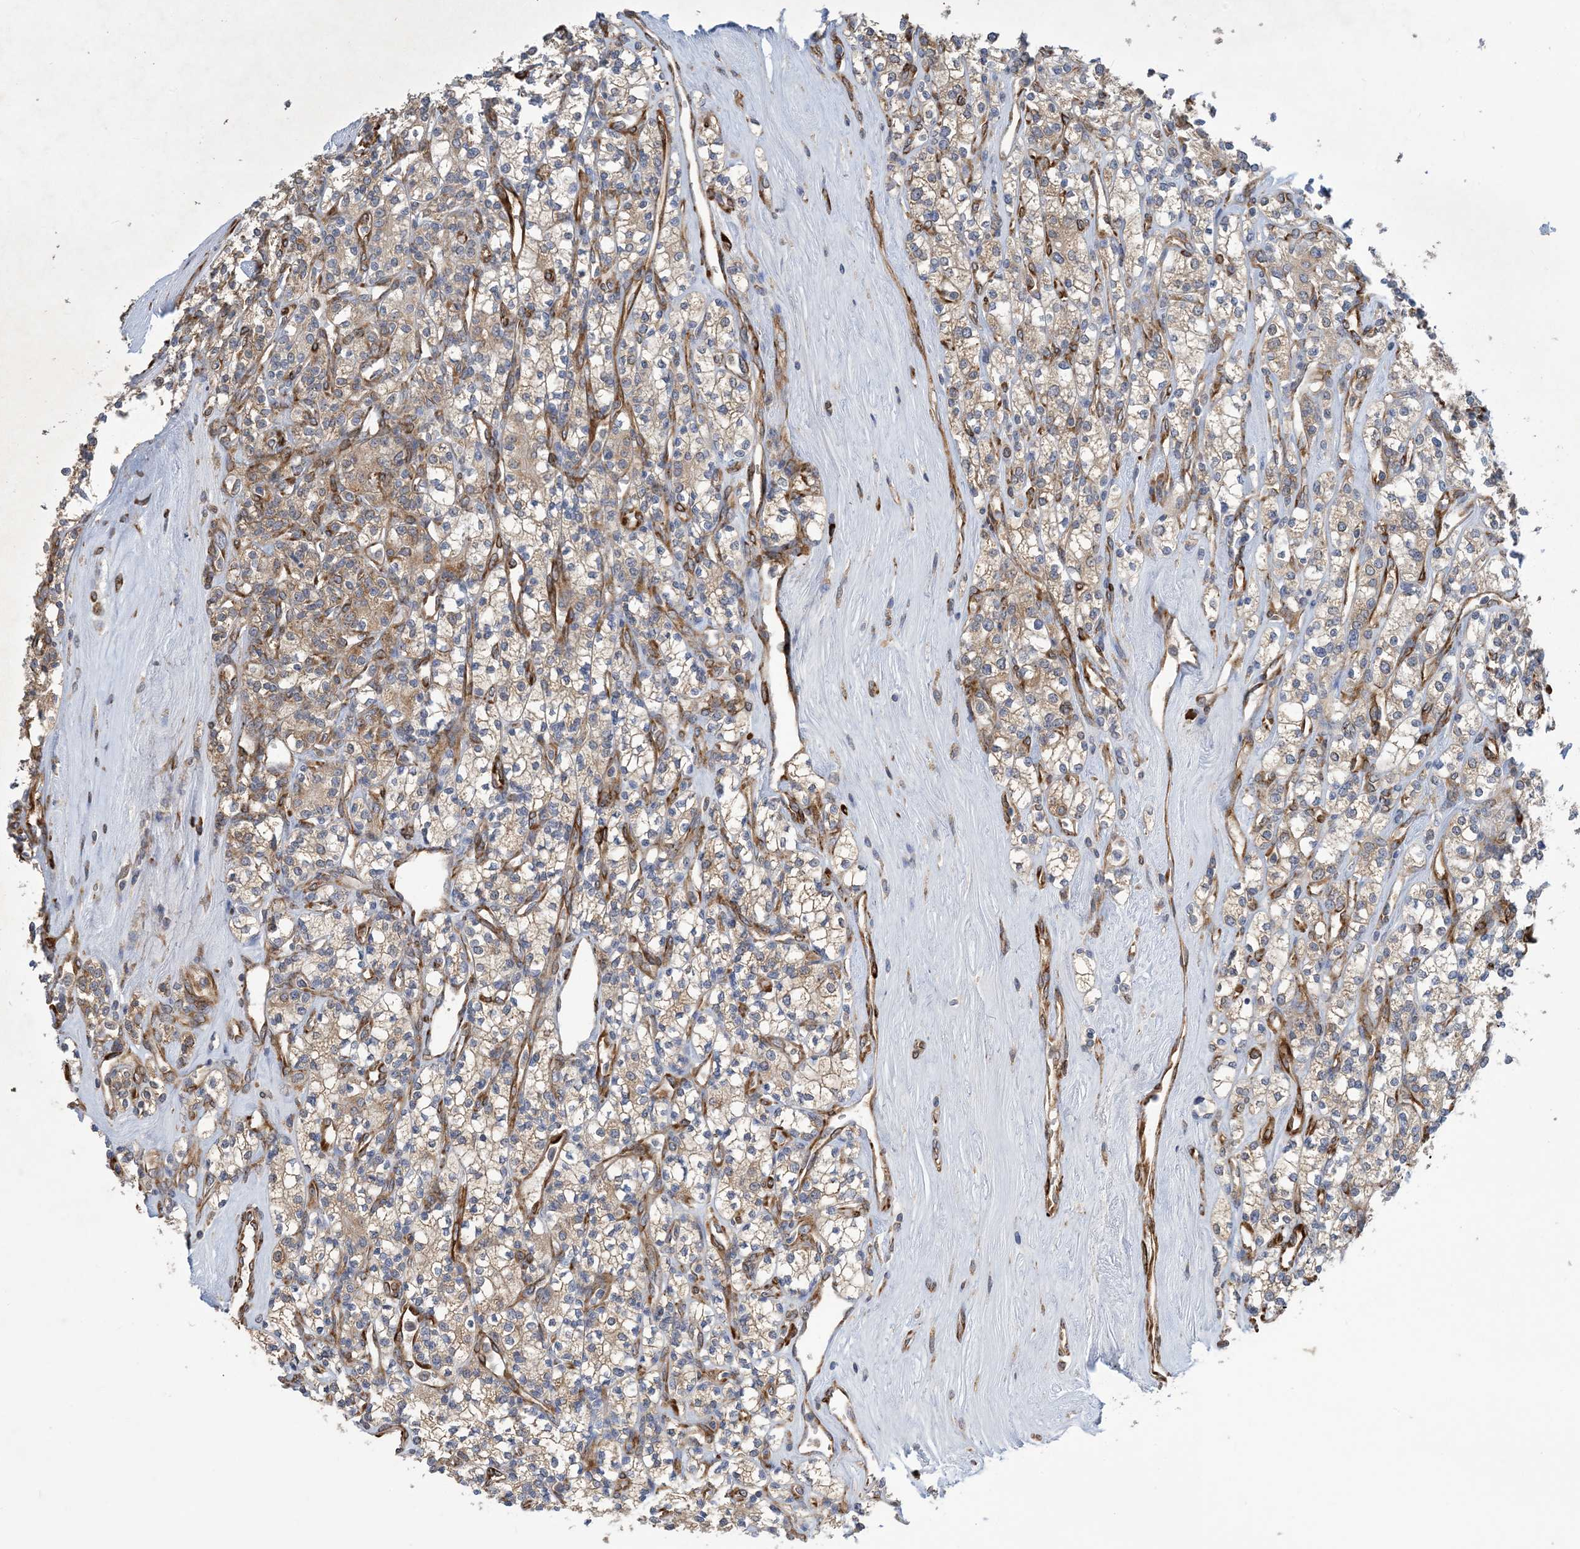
{"staining": {"intensity": "weak", "quantity": "25%-75%", "location": "cytoplasmic/membranous"}, "tissue": "renal cancer", "cell_type": "Tumor cells", "image_type": "cancer", "snomed": [{"axis": "morphology", "description": "Adenocarcinoma, NOS"}, {"axis": "topography", "description": "Kidney"}], "caption": "A histopathology image of human adenocarcinoma (renal) stained for a protein demonstrates weak cytoplasmic/membranous brown staining in tumor cells.", "gene": "ZBTB45", "patient": {"sex": "male", "age": 77}}